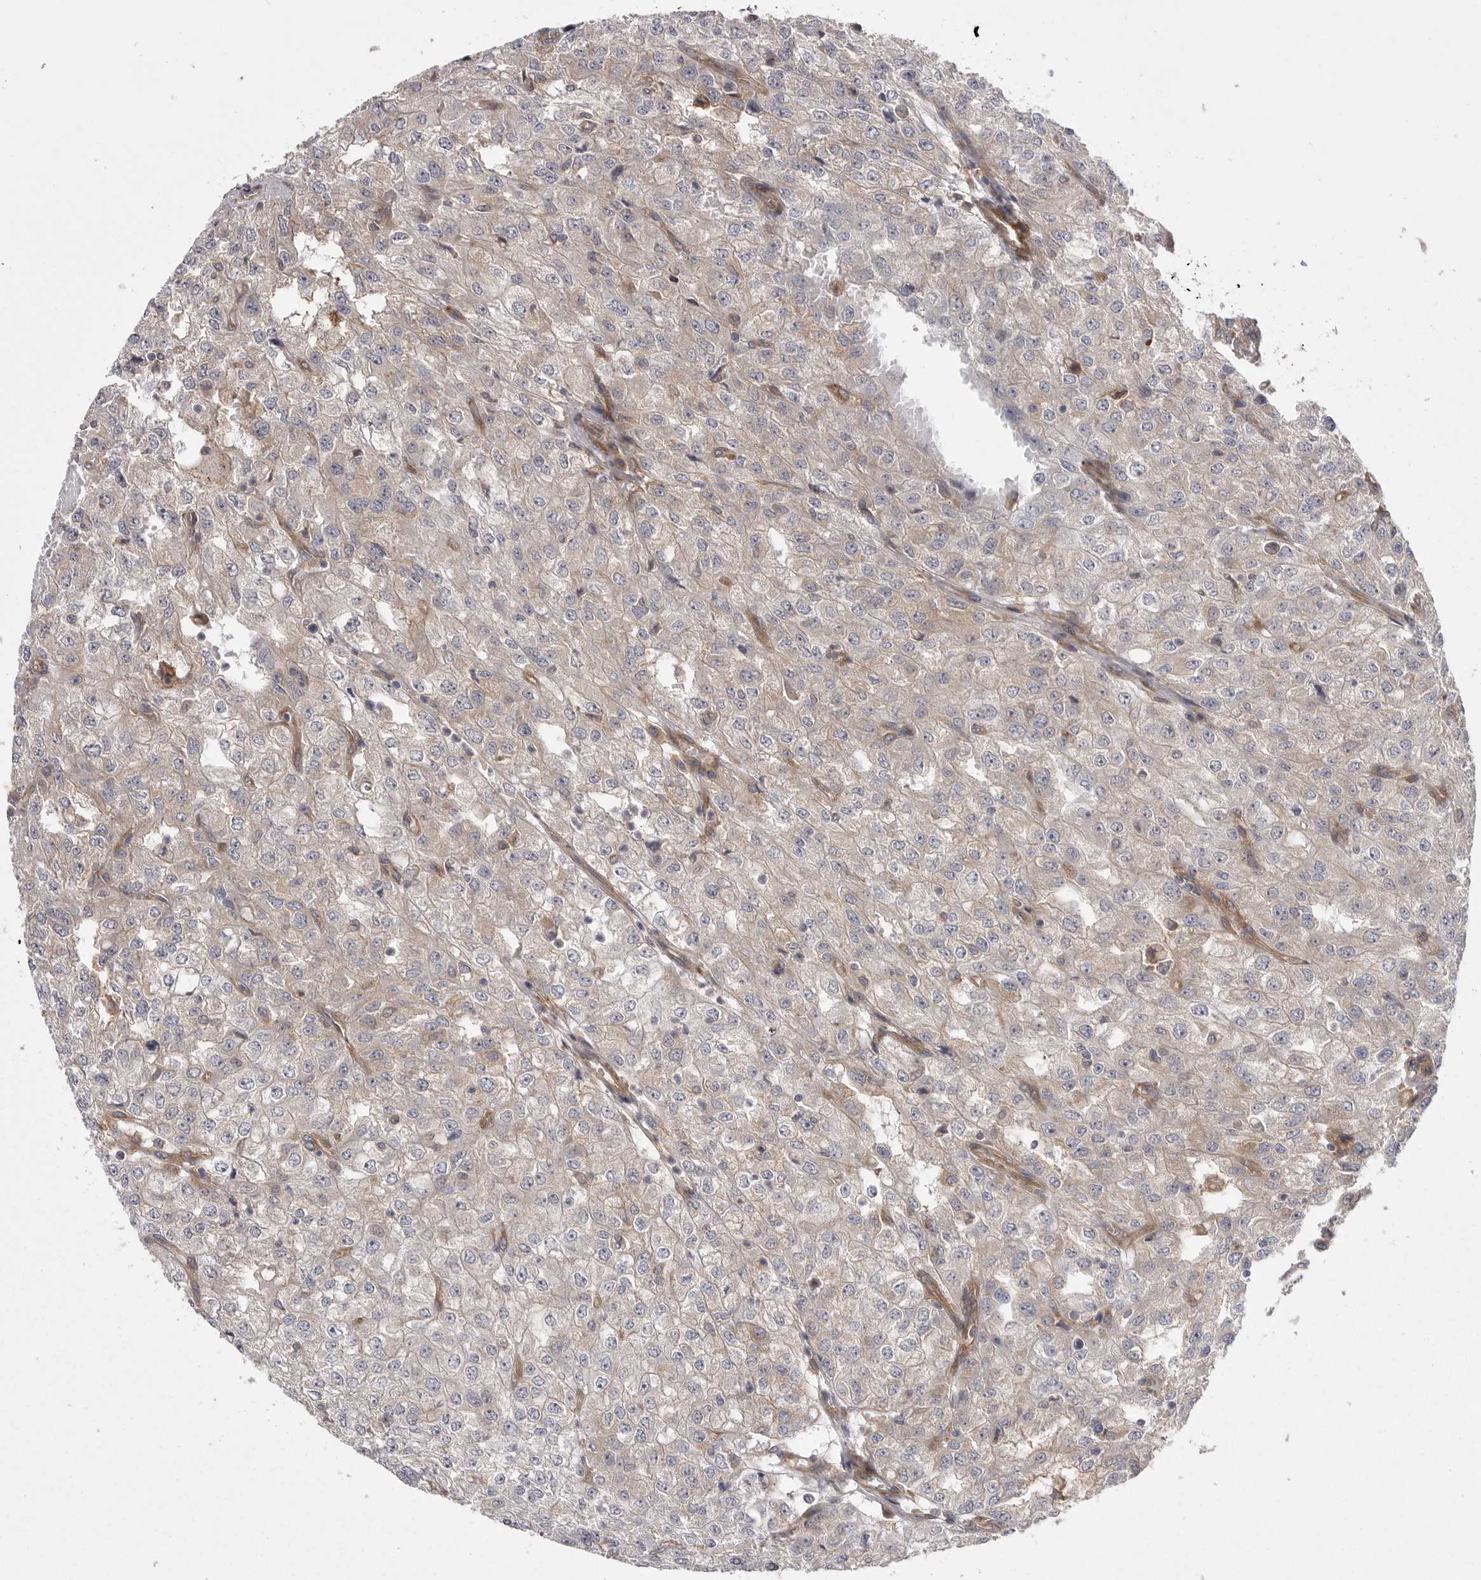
{"staining": {"intensity": "negative", "quantity": "none", "location": "none"}, "tissue": "renal cancer", "cell_type": "Tumor cells", "image_type": "cancer", "snomed": [{"axis": "morphology", "description": "Adenocarcinoma, NOS"}, {"axis": "topography", "description": "Kidney"}], "caption": "This is an IHC photomicrograph of renal cancer (adenocarcinoma). There is no positivity in tumor cells.", "gene": "OSBPL9", "patient": {"sex": "female", "age": 54}}